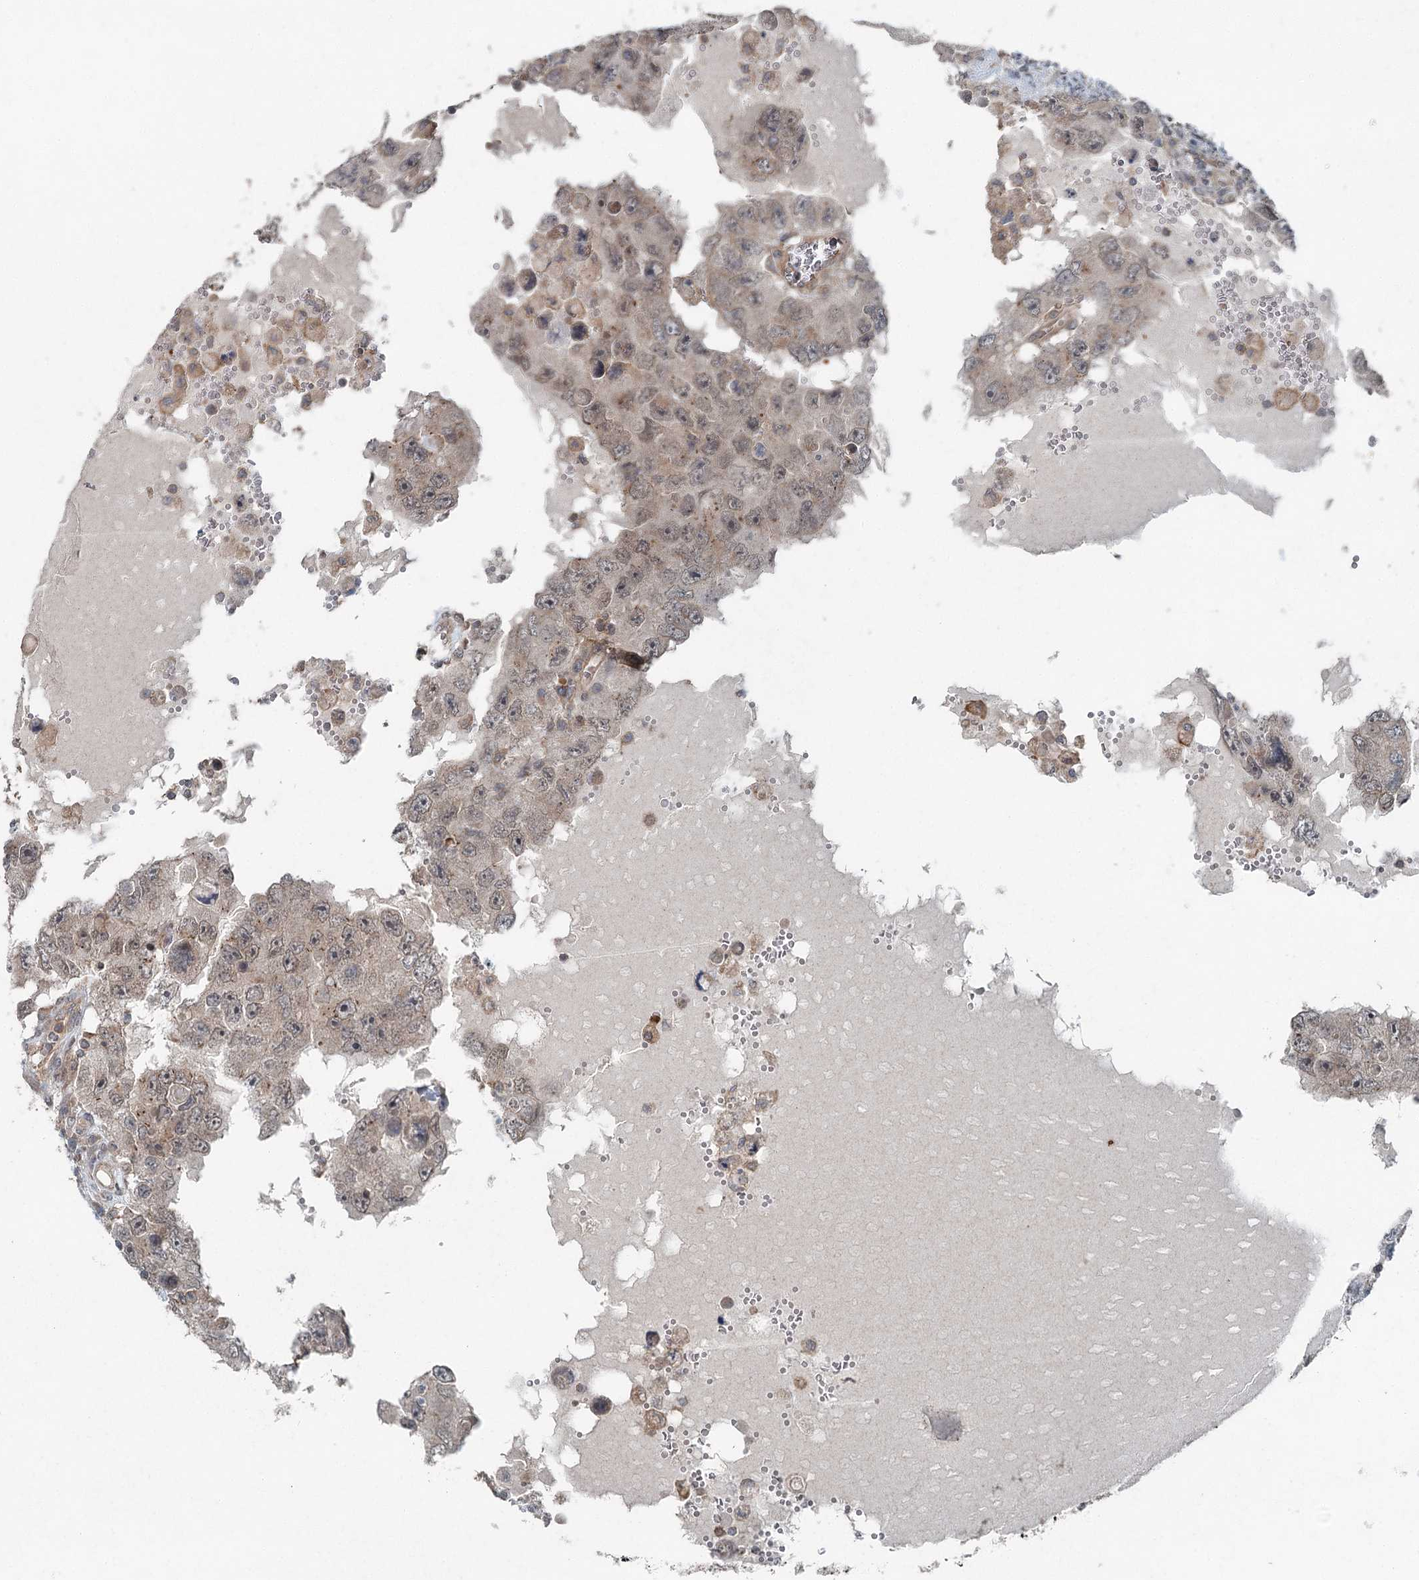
{"staining": {"intensity": "weak", "quantity": ">75%", "location": "cytoplasmic/membranous,nuclear"}, "tissue": "testis cancer", "cell_type": "Tumor cells", "image_type": "cancer", "snomed": [{"axis": "morphology", "description": "Carcinoma, Embryonal, NOS"}, {"axis": "topography", "description": "Testis"}], "caption": "Embryonal carcinoma (testis) stained with a brown dye exhibits weak cytoplasmic/membranous and nuclear positive expression in about >75% of tumor cells.", "gene": "SKIC3", "patient": {"sex": "male", "age": 26}}